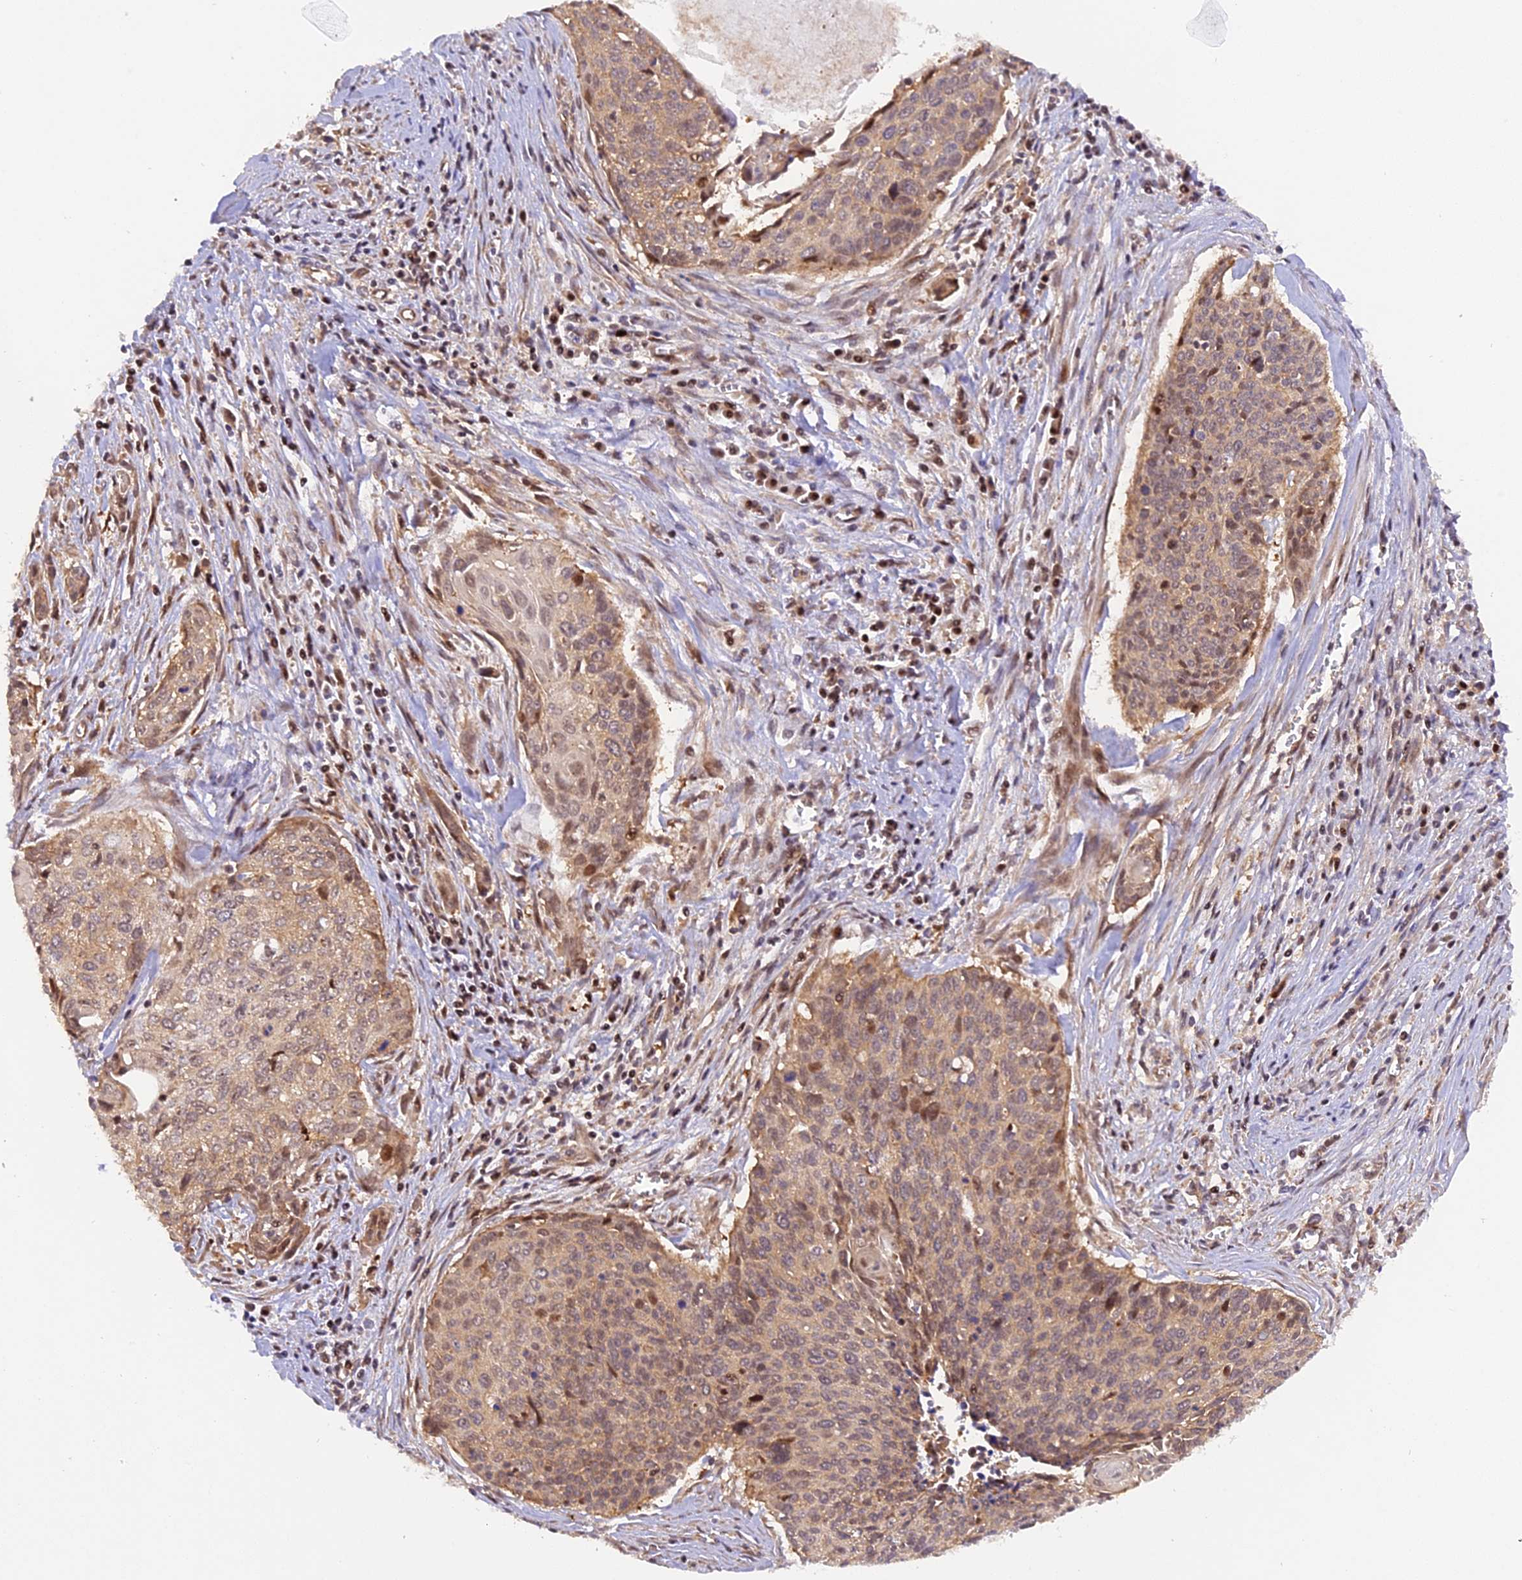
{"staining": {"intensity": "moderate", "quantity": "25%-75%", "location": "cytoplasmic/membranous,nuclear"}, "tissue": "cervical cancer", "cell_type": "Tumor cells", "image_type": "cancer", "snomed": [{"axis": "morphology", "description": "Squamous cell carcinoma, NOS"}, {"axis": "topography", "description": "Cervix"}], "caption": "Protein expression analysis of human cervical cancer reveals moderate cytoplasmic/membranous and nuclear staining in approximately 25%-75% of tumor cells.", "gene": "SAMD4A", "patient": {"sex": "female", "age": 55}}